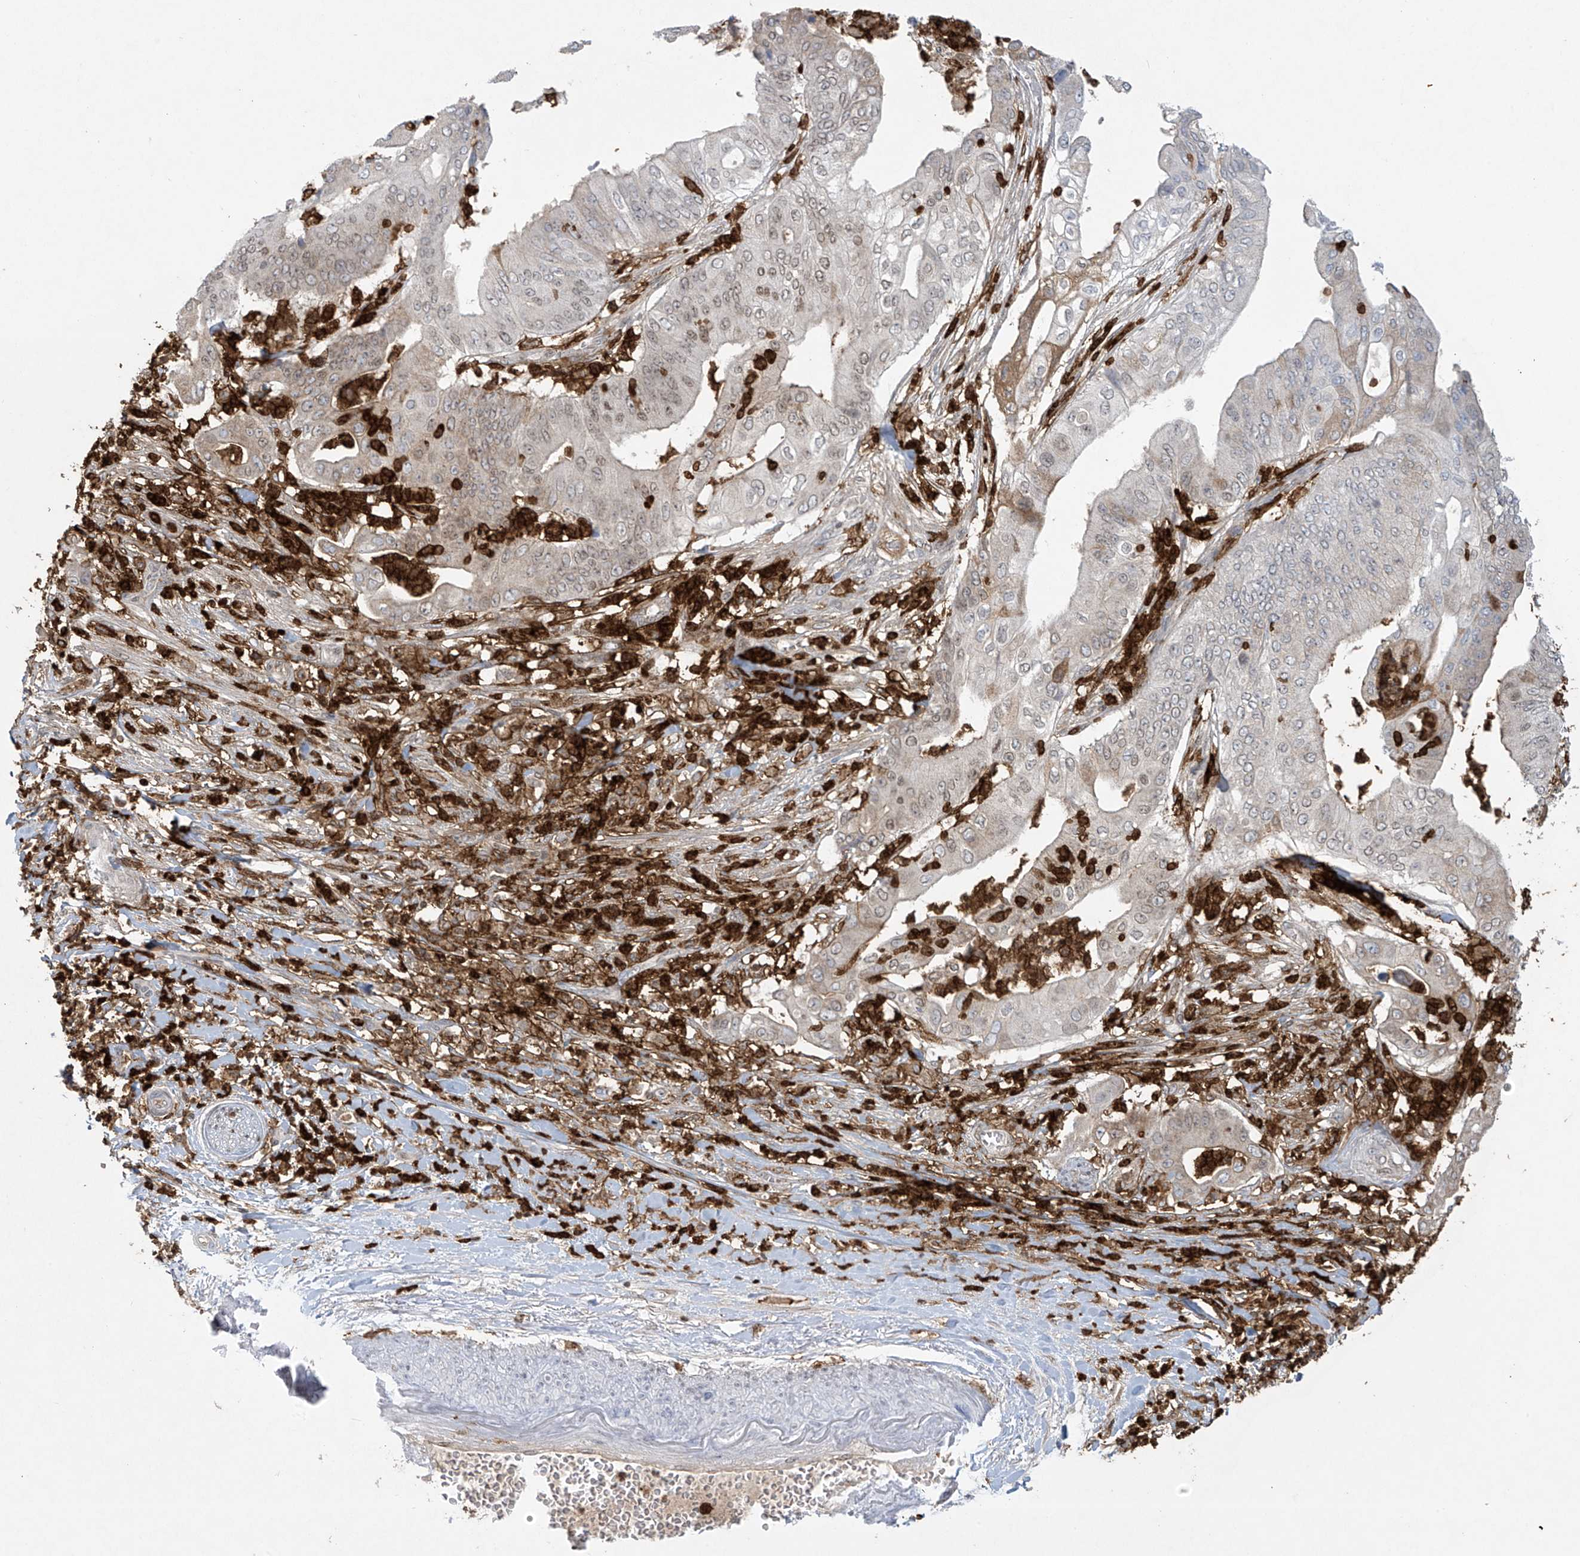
{"staining": {"intensity": "moderate", "quantity": "<25%", "location": "cytoplasmic/membranous,nuclear"}, "tissue": "pancreatic cancer", "cell_type": "Tumor cells", "image_type": "cancer", "snomed": [{"axis": "morphology", "description": "Adenocarcinoma, NOS"}, {"axis": "topography", "description": "Pancreas"}], "caption": "Protein staining demonstrates moderate cytoplasmic/membranous and nuclear staining in approximately <25% of tumor cells in pancreatic adenocarcinoma.", "gene": "FCGR3A", "patient": {"sex": "female", "age": 77}}